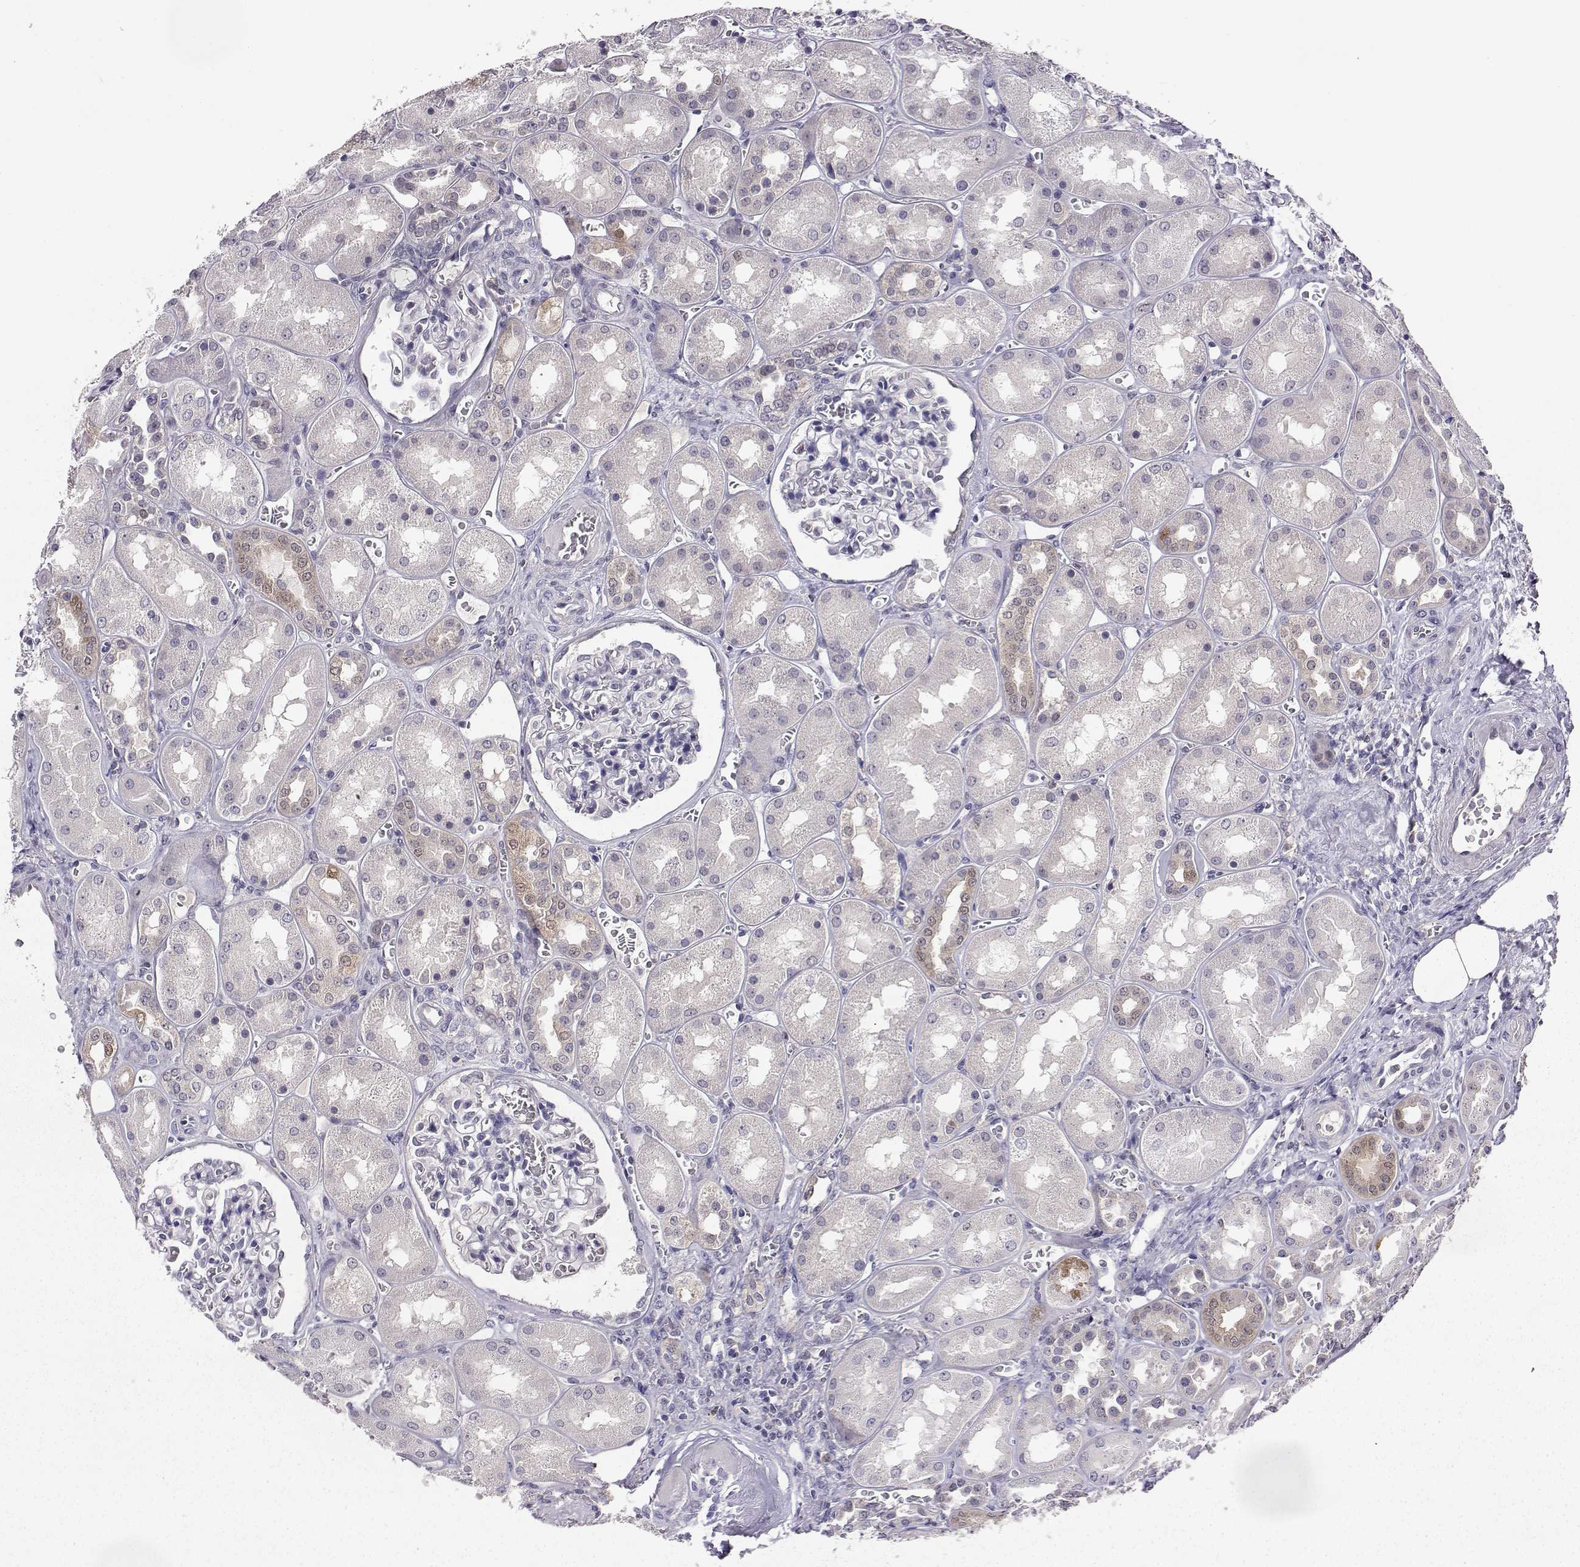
{"staining": {"intensity": "negative", "quantity": "none", "location": "none"}, "tissue": "kidney", "cell_type": "Cells in glomeruli", "image_type": "normal", "snomed": [{"axis": "morphology", "description": "Normal tissue, NOS"}, {"axis": "topography", "description": "Kidney"}], "caption": "Image shows no protein expression in cells in glomeruli of unremarkable kidney. (Brightfield microscopy of DAB (3,3'-diaminobenzidine) IHC at high magnification).", "gene": "AKR1B1", "patient": {"sex": "male", "age": 73}}